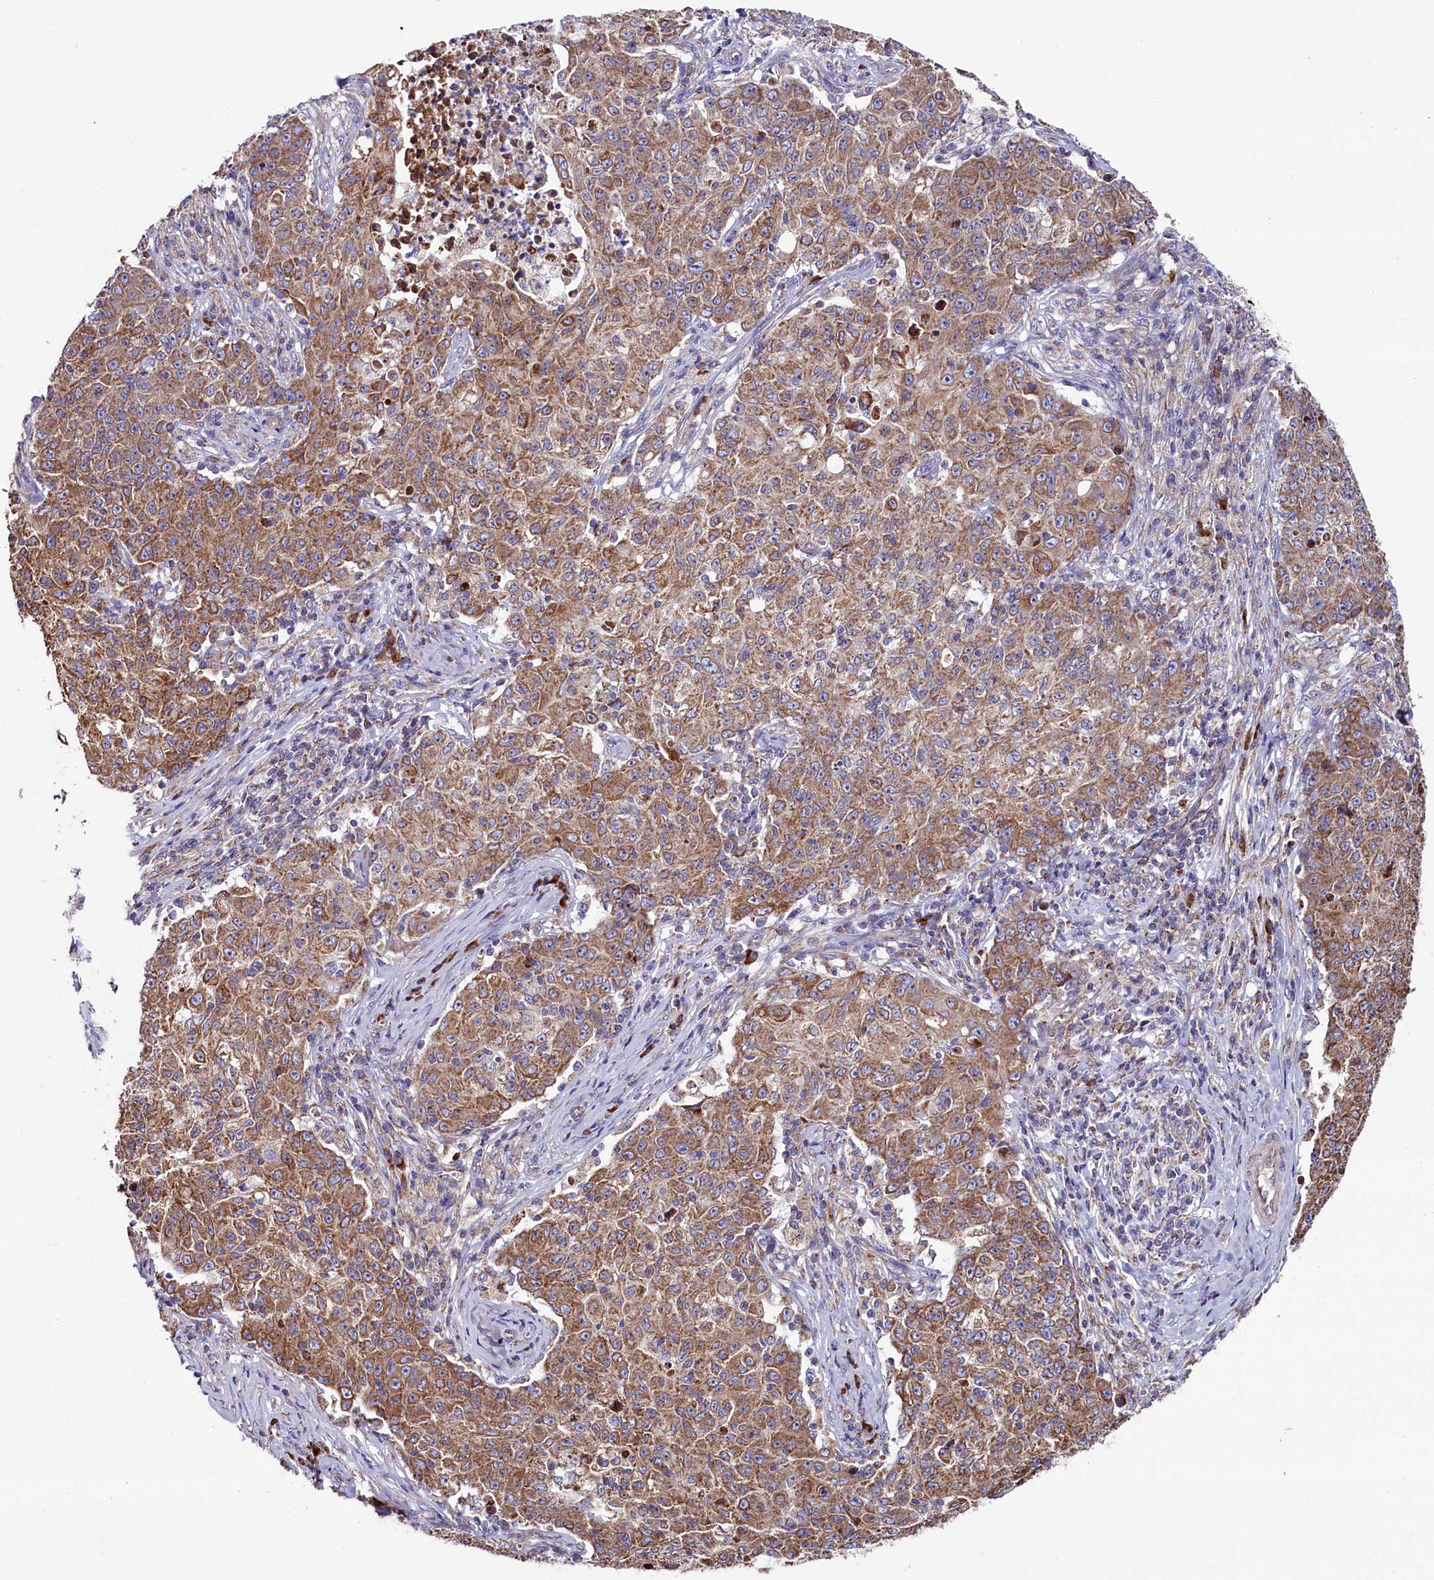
{"staining": {"intensity": "moderate", "quantity": ">75%", "location": "cytoplasmic/membranous"}, "tissue": "ovarian cancer", "cell_type": "Tumor cells", "image_type": "cancer", "snomed": [{"axis": "morphology", "description": "Carcinoma, endometroid"}, {"axis": "topography", "description": "Ovary"}], "caption": "A micrograph of ovarian endometroid carcinoma stained for a protein reveals moderate cytoplasmic/membranous brown staining in tumor cells.", "gene": "ZSWIM1", "patient": {"sex": "female", "age": 42}}